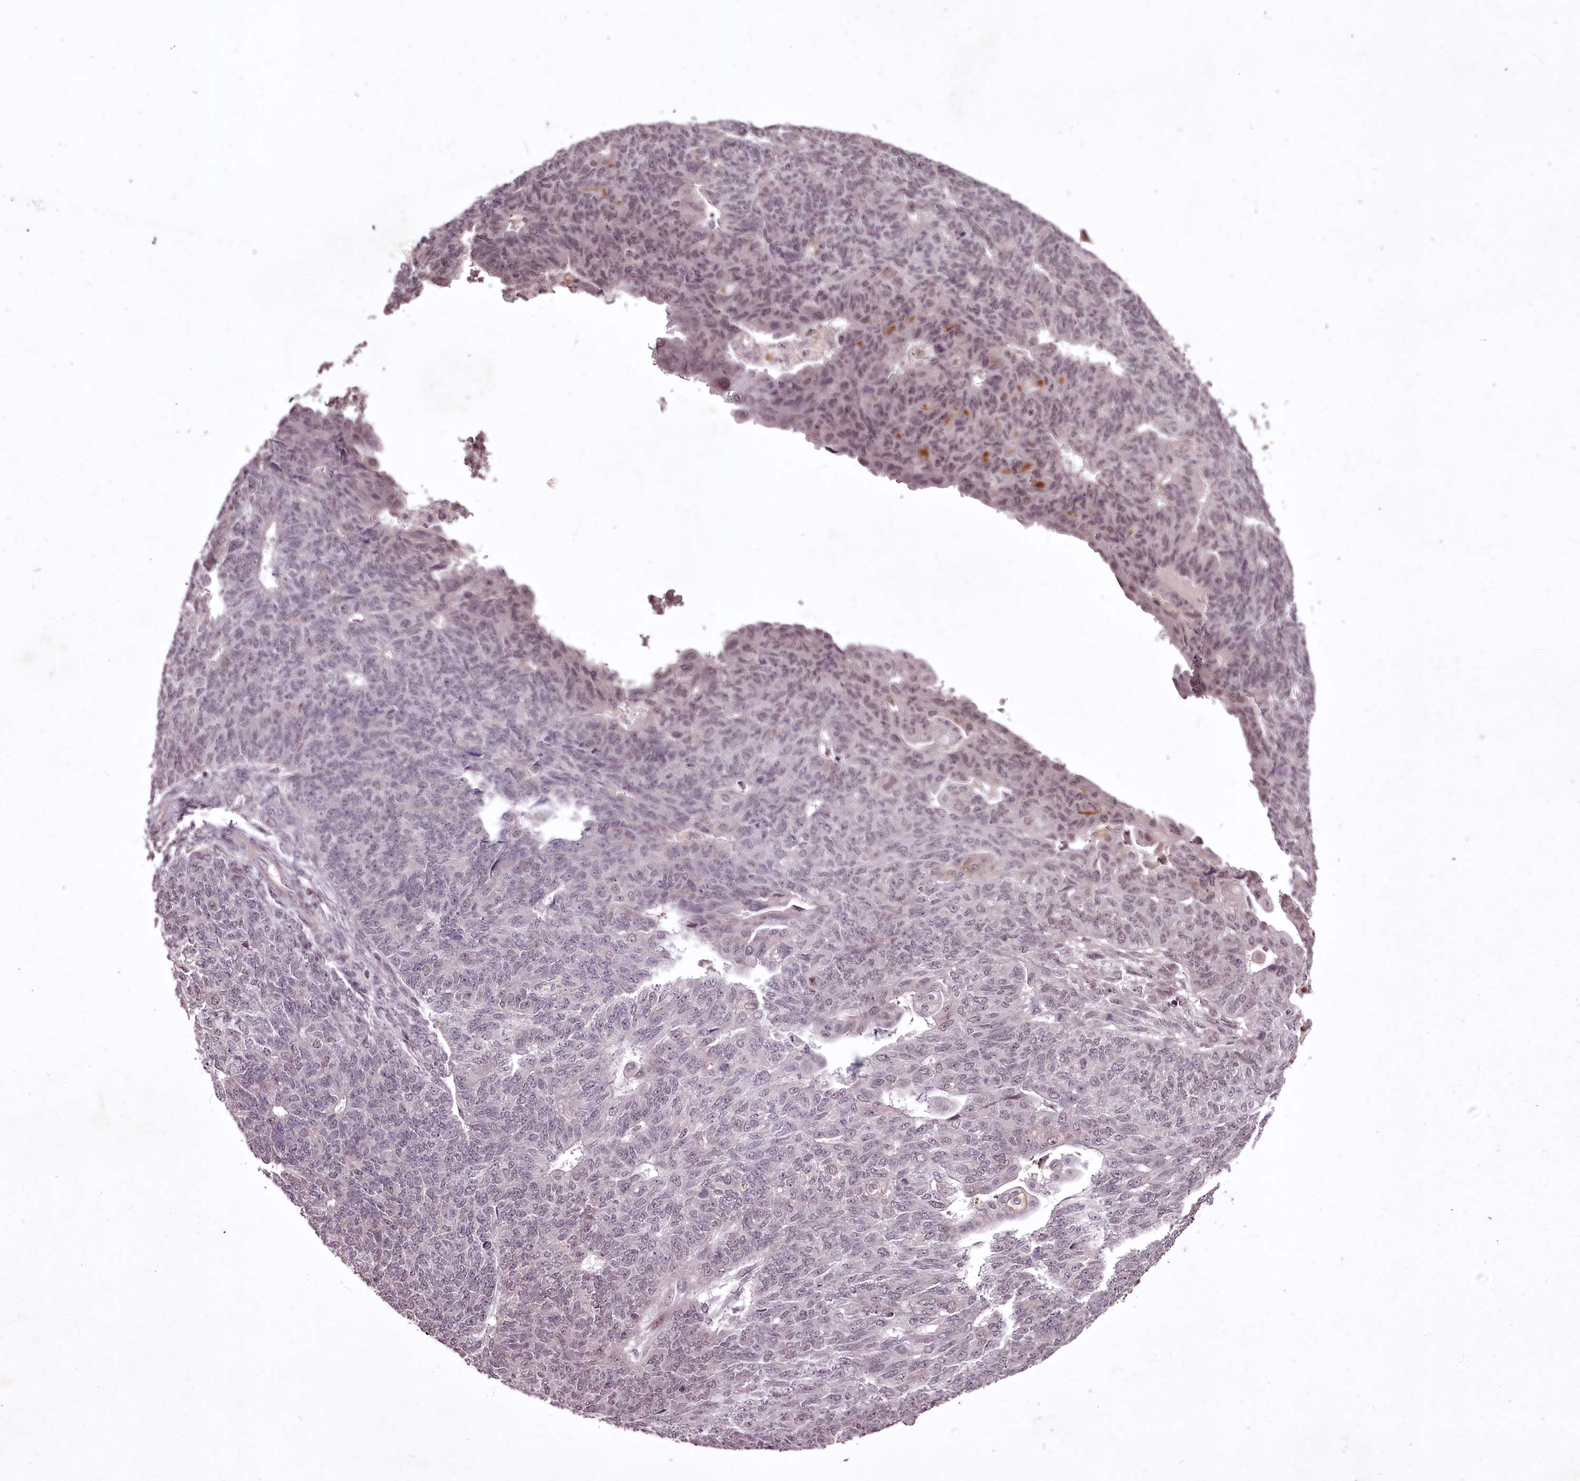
{"staining": {"intensity": "weak", "quantity": "<25%", "location": "nuclear"}, "tissue": "endometrial cancer", "cell_type": "Tumor cells", "image_type": "cancer", "snomed": [{"axis": "morphology", "description": "Adenocarcinoma, NOS"}, {"axis": "topography", "description": "Endometrium"}], "caption": "Tumor cells show no significant positivity in endometrial adenocarcinoma. (Immunohistochemistry (ihc), brightfield microscopy, high magnification).", "gene": "ADRA1D", "patient": {"sex": "female", "age": 32}}